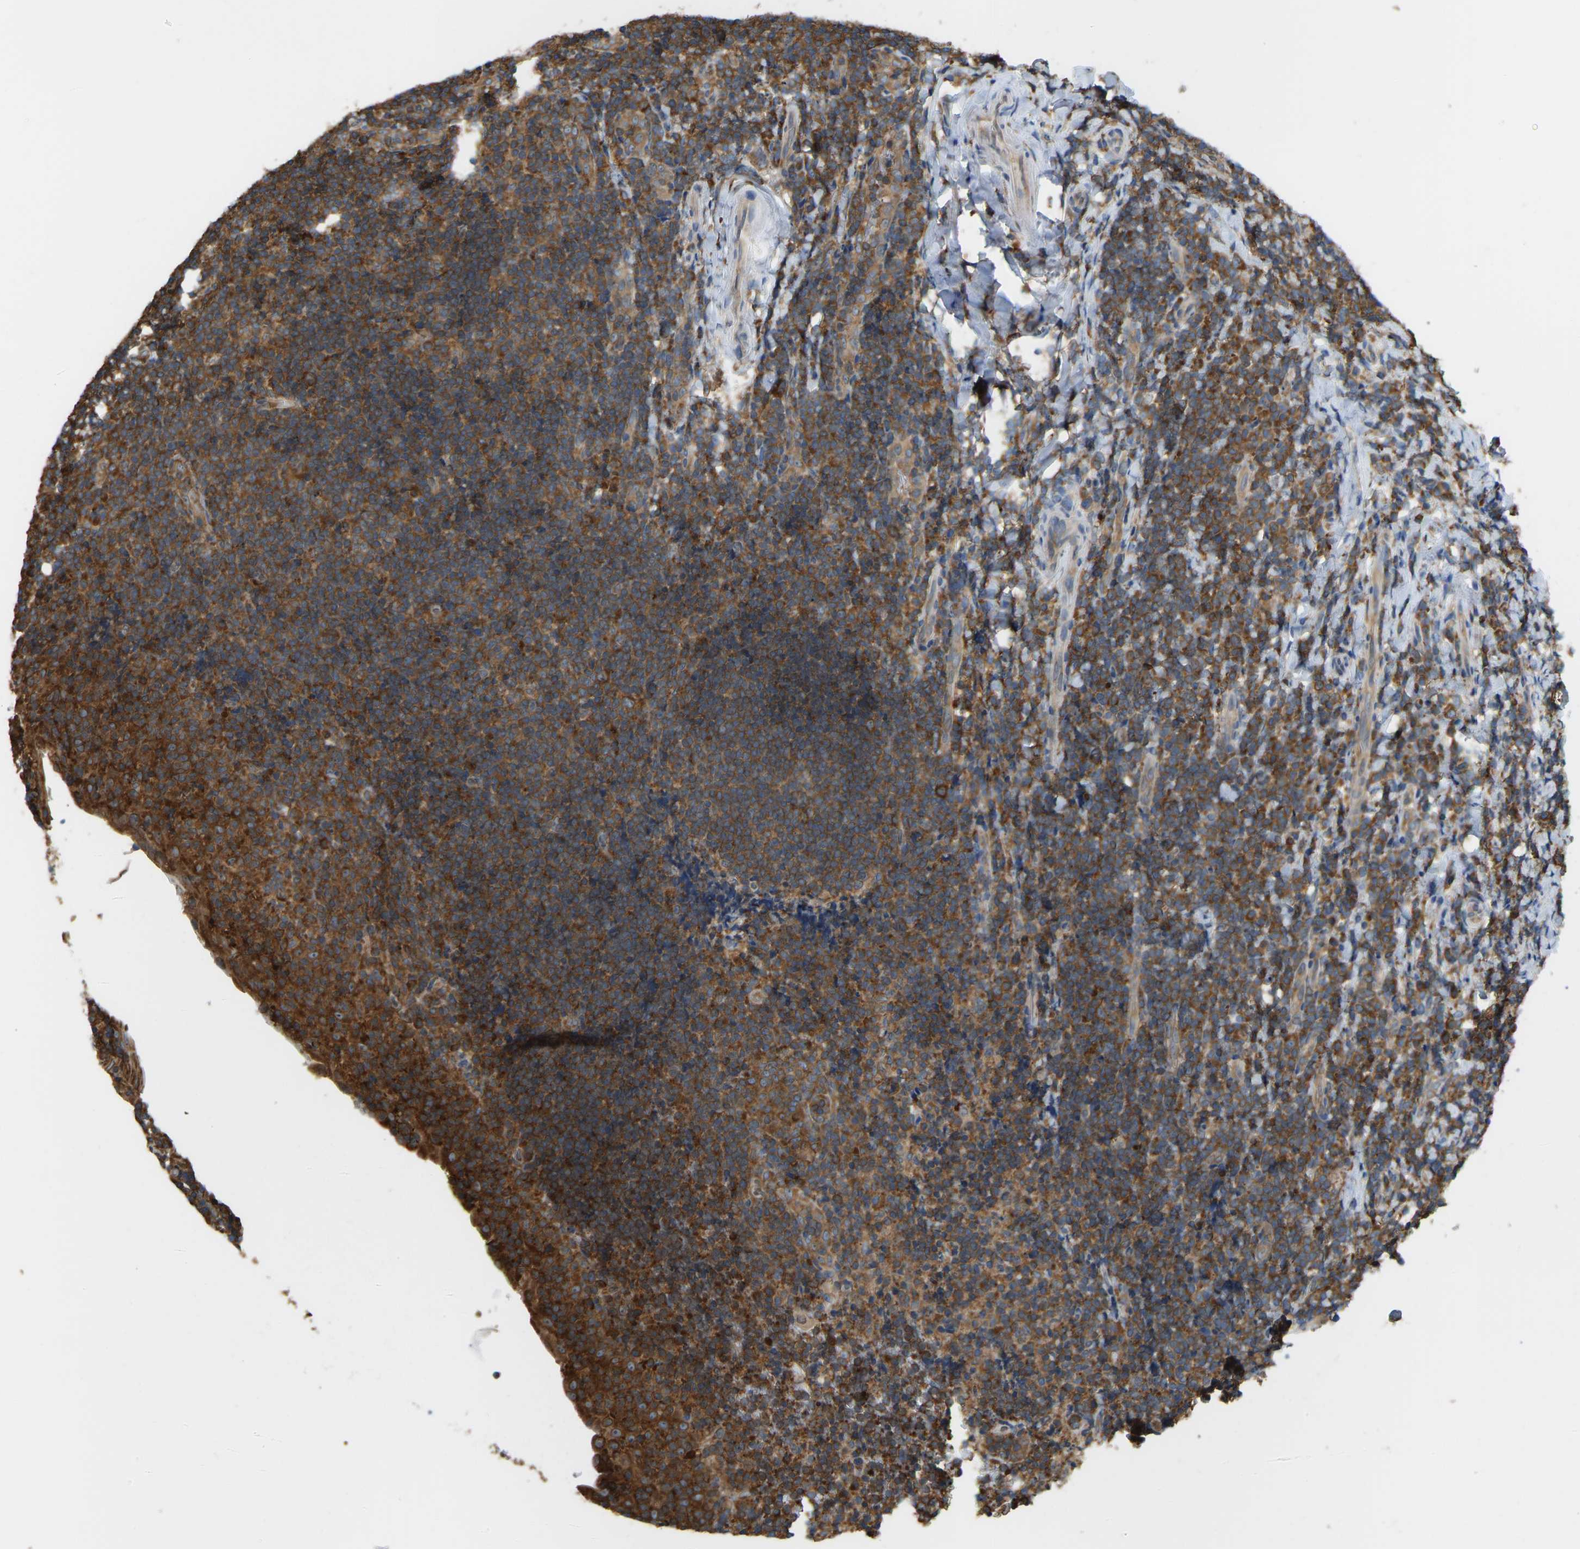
{"staining": {"intensity": "moderate", "quantity": ">75%", "location": "cytoplasmic/membranous"}, "tissue": "tonsil", "cell_type": "Germinal center cells", "image_type": "normal", "snomed": [{"axis": "morphology", "description": "Normal tissue, NOS"}, {"axis": "topography", "description": "Tonsil"}], "caption": "This is a histology image of immunohistochemistry staining of unremarkable tonsil, which shows moderate positivity in the cytoplasmic/membranous of germinal center cells.", "gene": "RPS6KB2", "patient": {"sex": "male", "age": 37}}